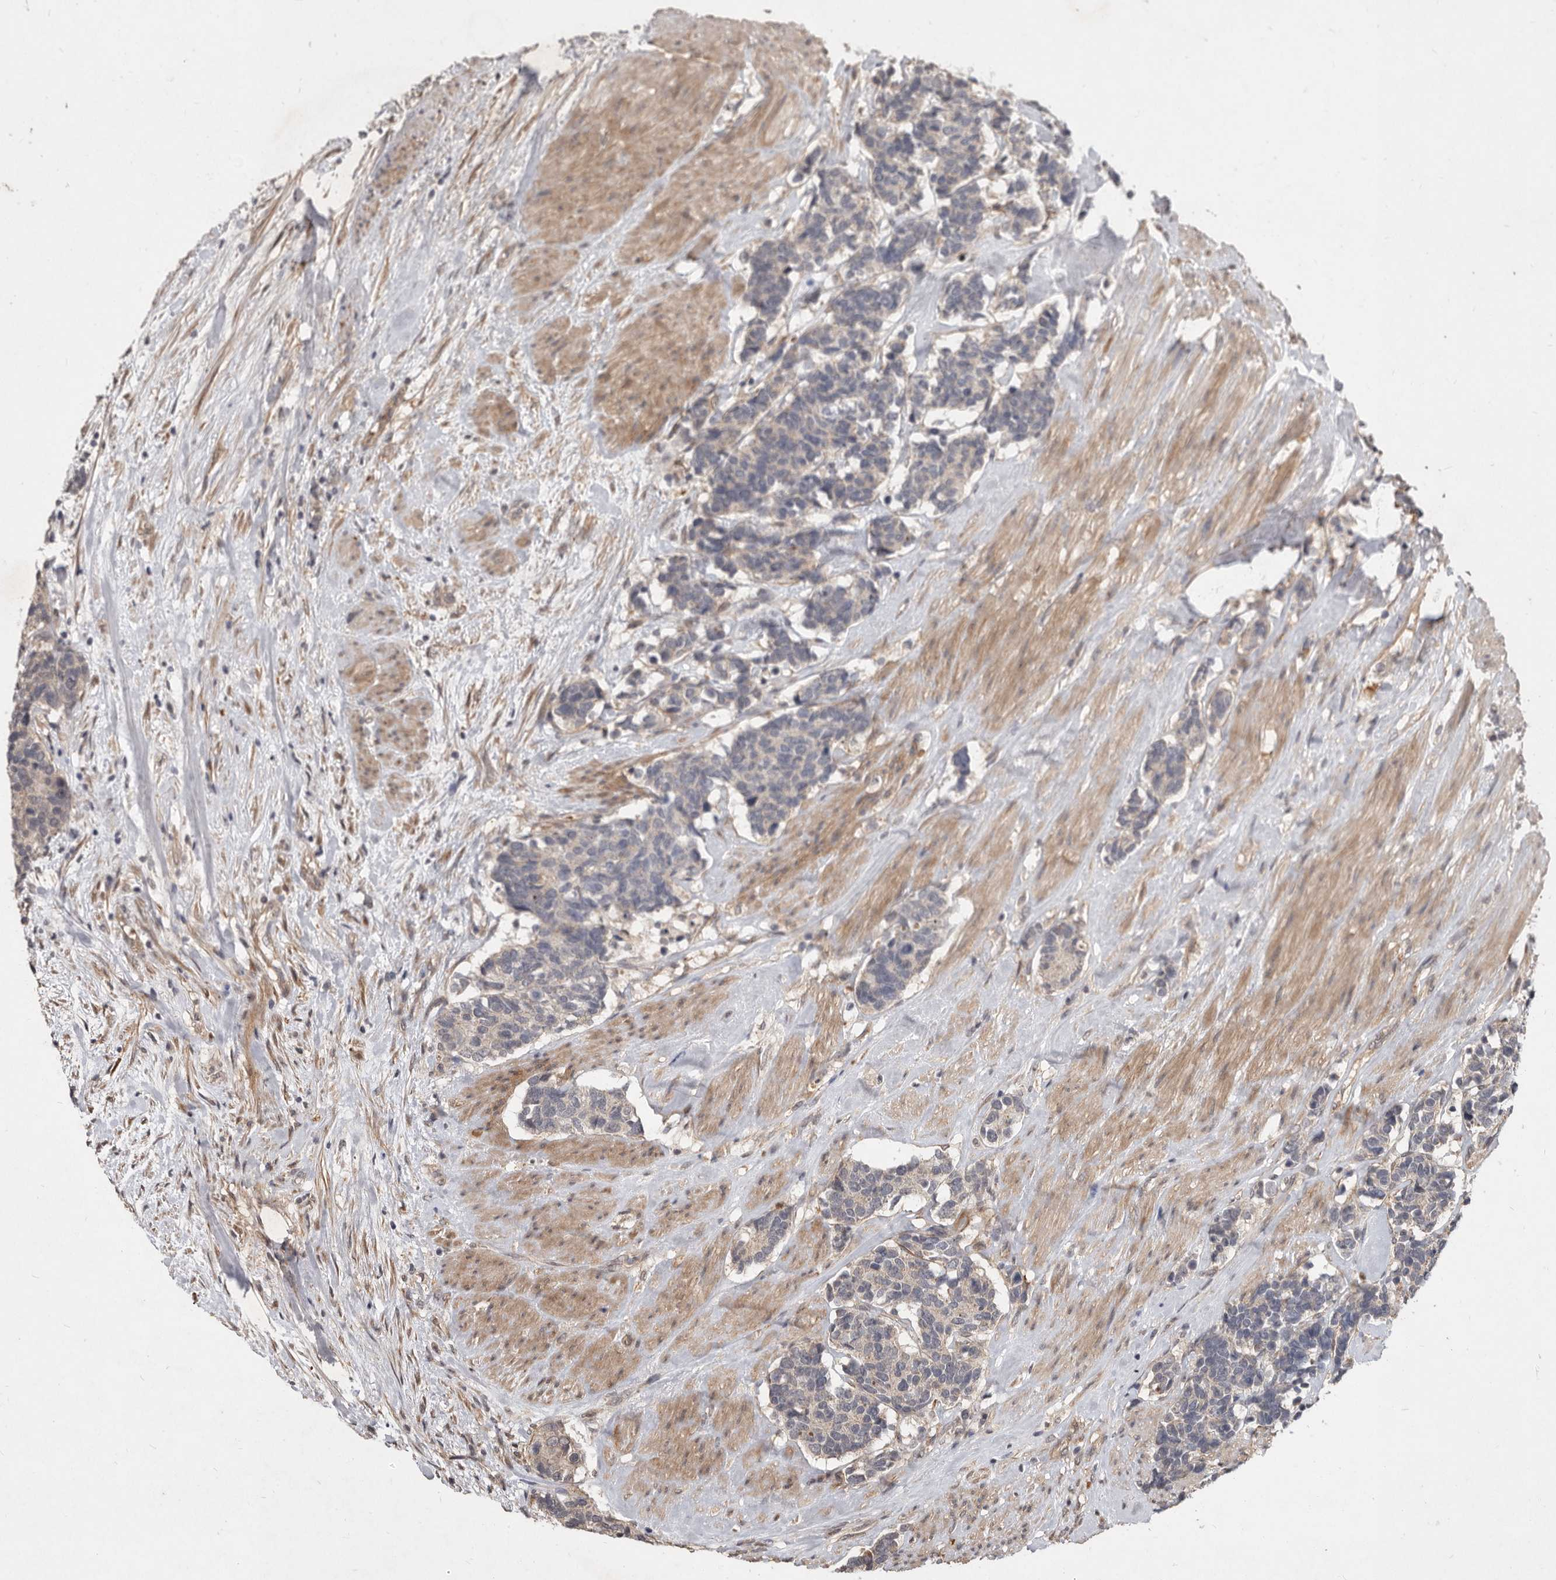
{"staining": {"intensity": "negative", "quantity": "none", "location": "none"}, "tissue": "carcinoid", "cell_type": "Tumor cells", "image_type": "cancer", "snomed": [{"axis": "morphology", "description": "Carcinoma, NOS"}, {"axis": "morphology", "description": "Carcinoid, malignant, NOS"}, {"axis": "topography", "description": "Urinary bladder"}], "caption": "Carcinoma was stained to show a protein in brown. There is no significant expression in tumor cells.", "gene": "DNAJC28", "patient": {"sex": "male", "age": 57}}